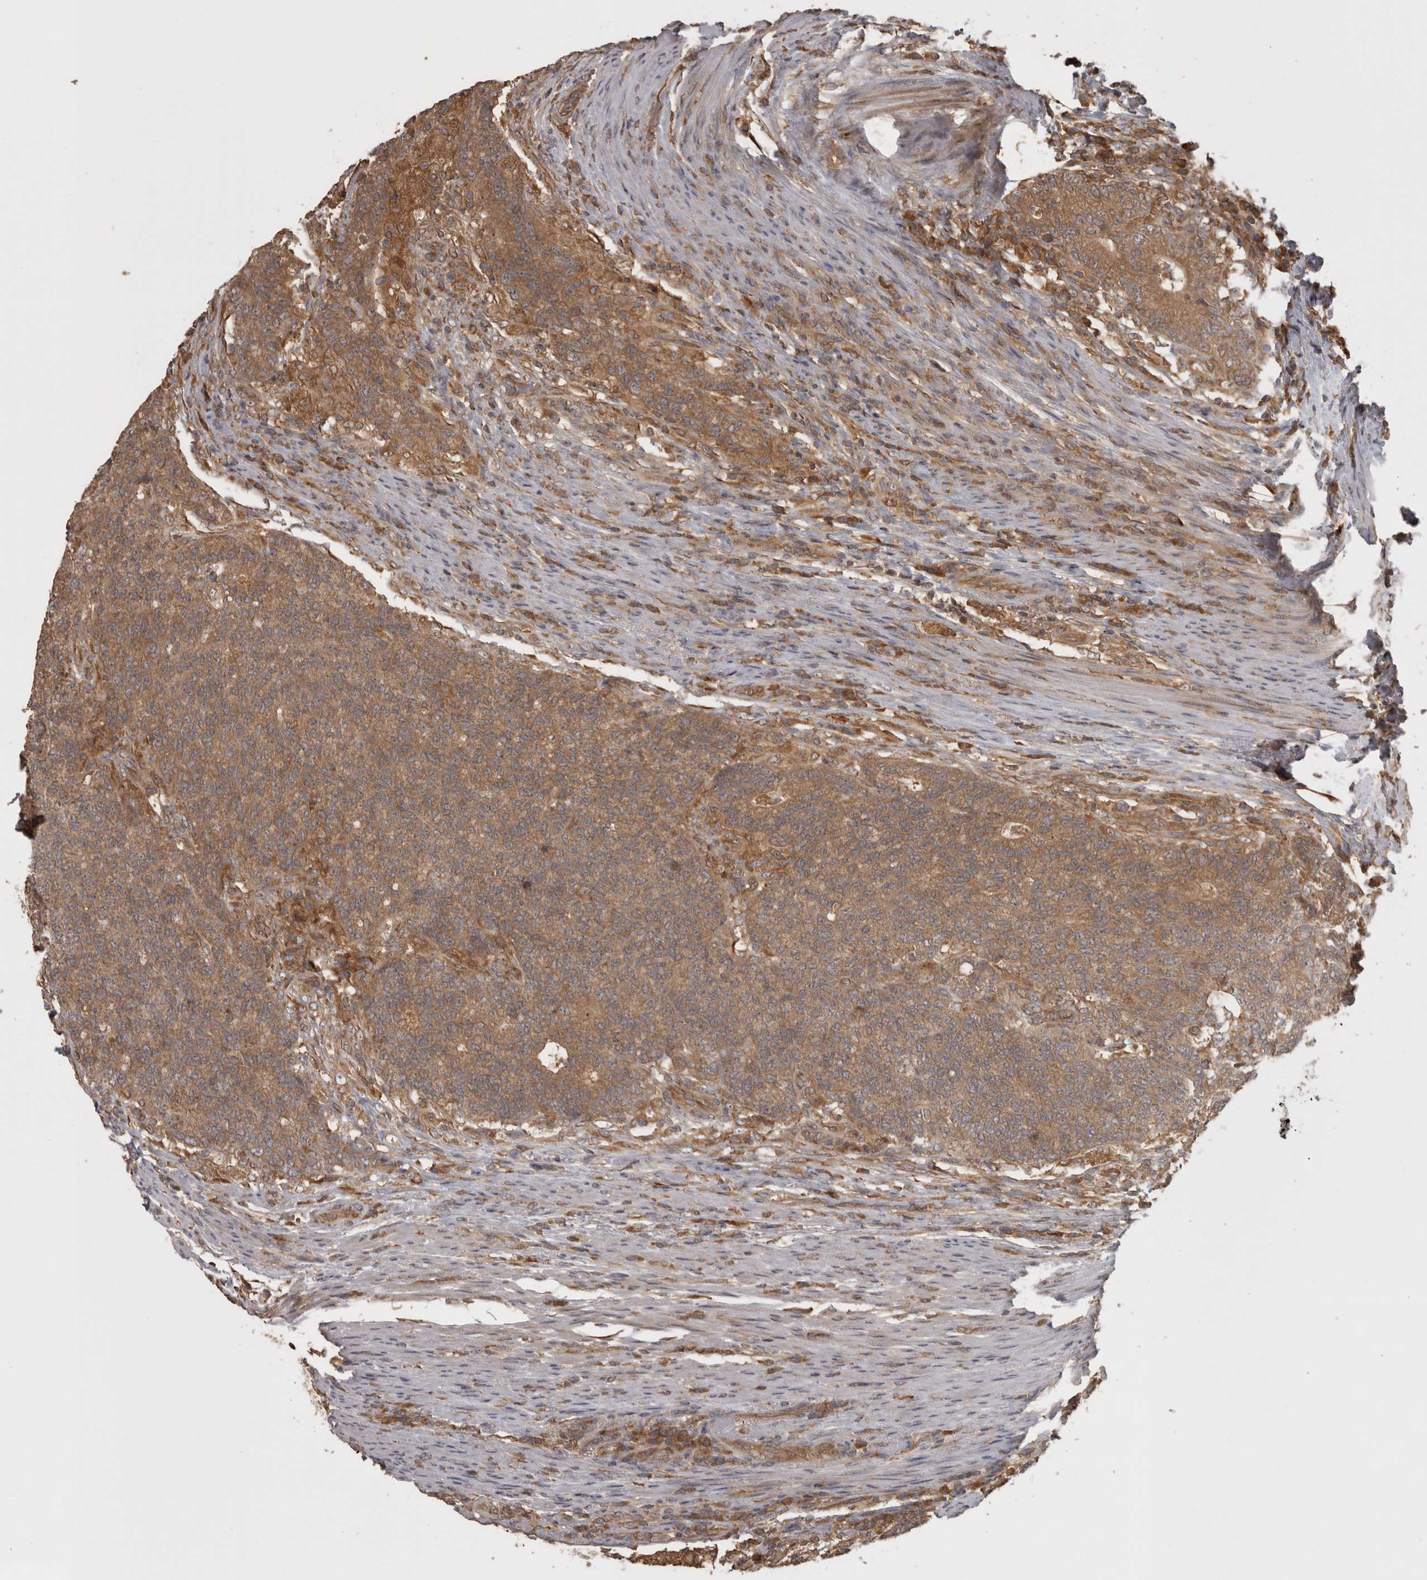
{"staining": {"intensity": "moderate", "quantity": ">75%", "location": "cytoplasmic/membranous"}, "tissue": "colorectal cancer", "cell_type": "Tumor cells", "image_type": "cancer", "snomed": [{"axis": "morphology", "description": "Normal tissue, NOS"}, {"axis": "morphology", "description": "Adenocarcinoma, NOS"}, {"axis": "topography", "description": "Colon"}], "caption": "This image exhibits immunohistochemistry (IHC) staining of colorectal adenocarcinoma, with medium moderate cytoplasmic/membranous positivity in approximately >75% of tumor cells.", "gene": "MICU3", "patient": {"sex": "female", "age": 75}}